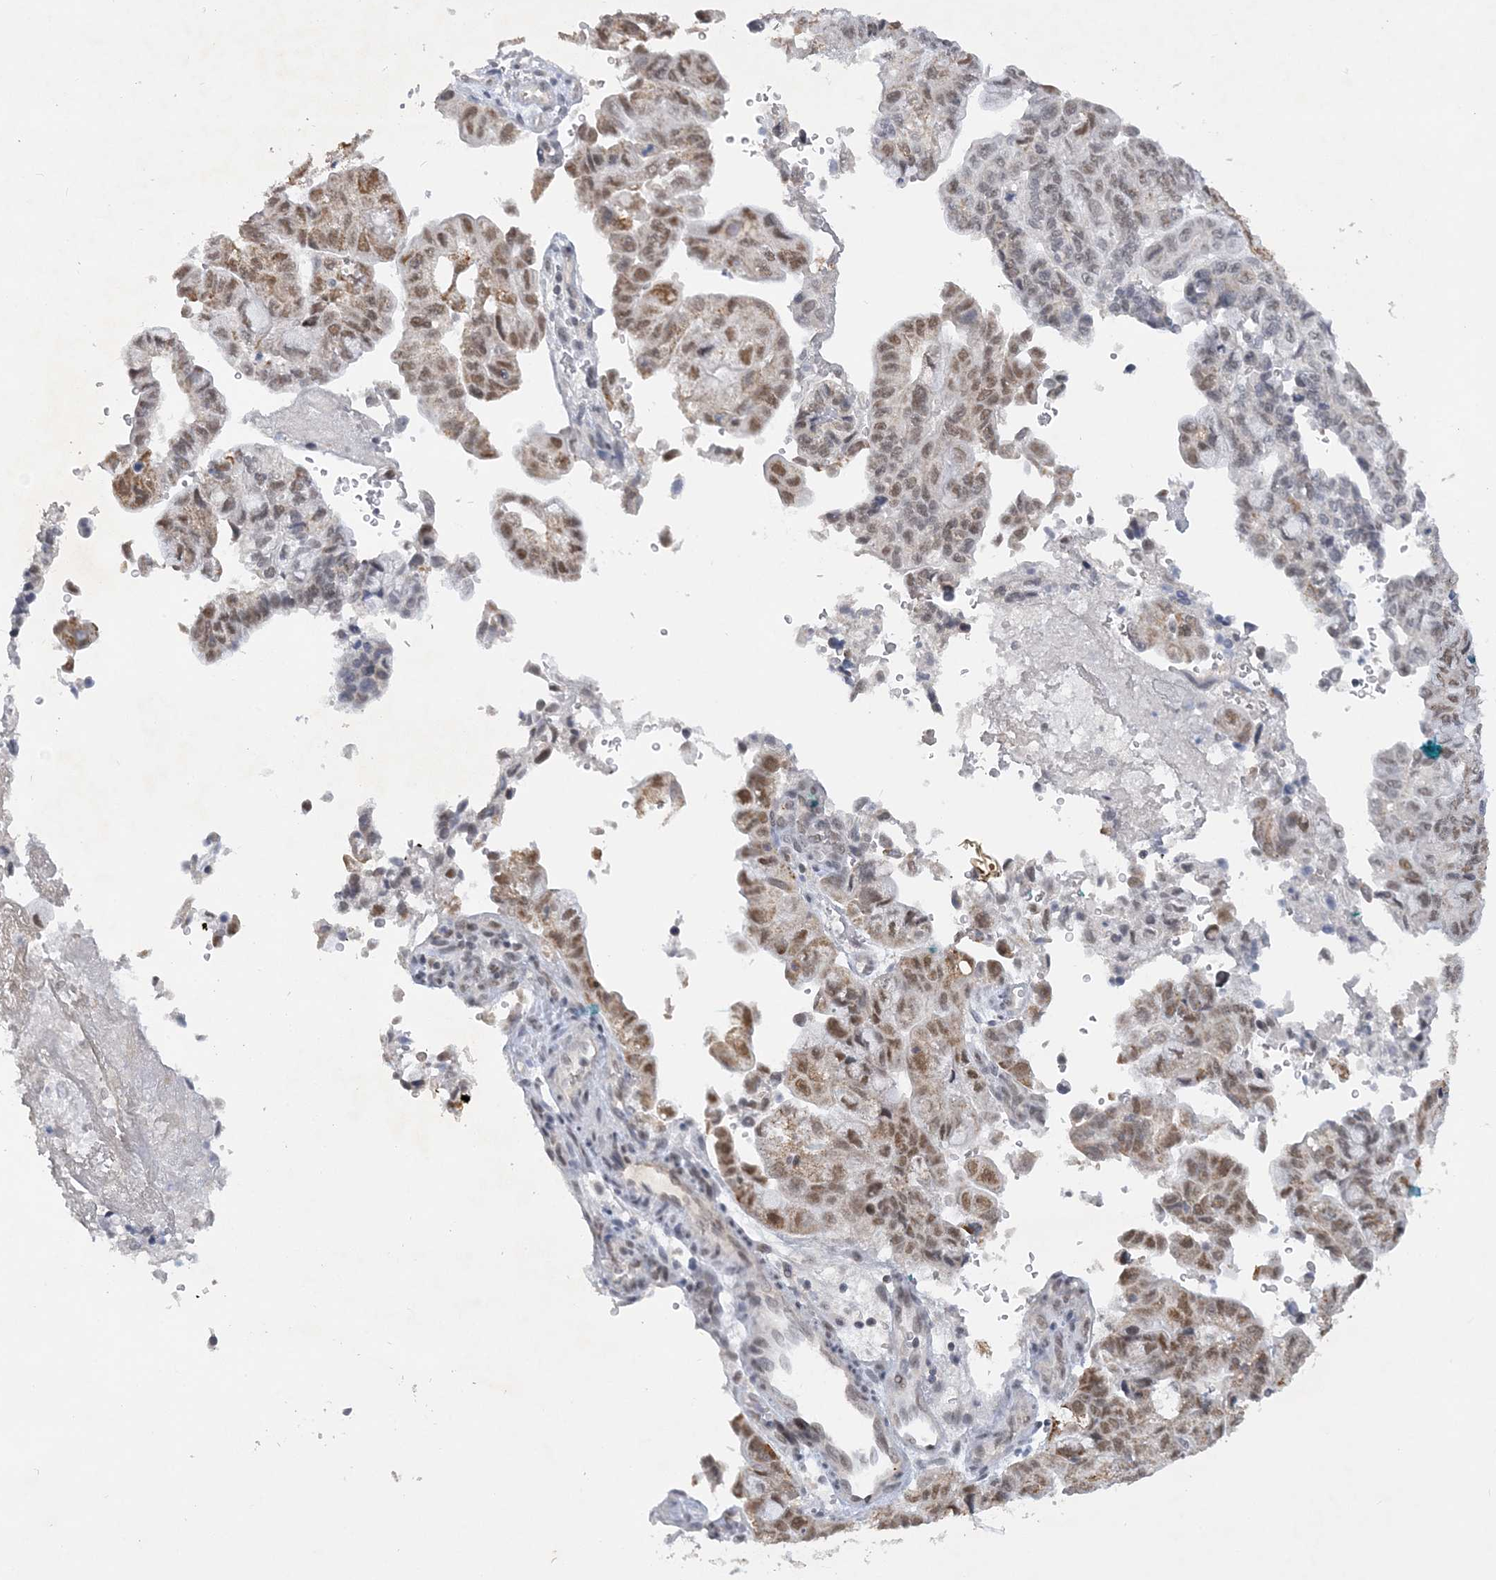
{"staining": {"intensity": "moderate", "quantity": ">75%", "location": "nuclear"}, "tissue": "pancreatic cancer", "cell_type": "Tumor cells", "image_type": "cancer", "snomed": [{"axis": "morphology", "description": "Adenocarcinoma, NOS"}, {"axis": "topography", "description": "Pancreas"}], "caption": "Human pancreatic adenocarcinoma stained with a brown dye shows moderate nuclear positive expression in approximately >75% of tumor cells.", "gene": "KMT2D", "patient": {"sex": "male", "age": 51}}